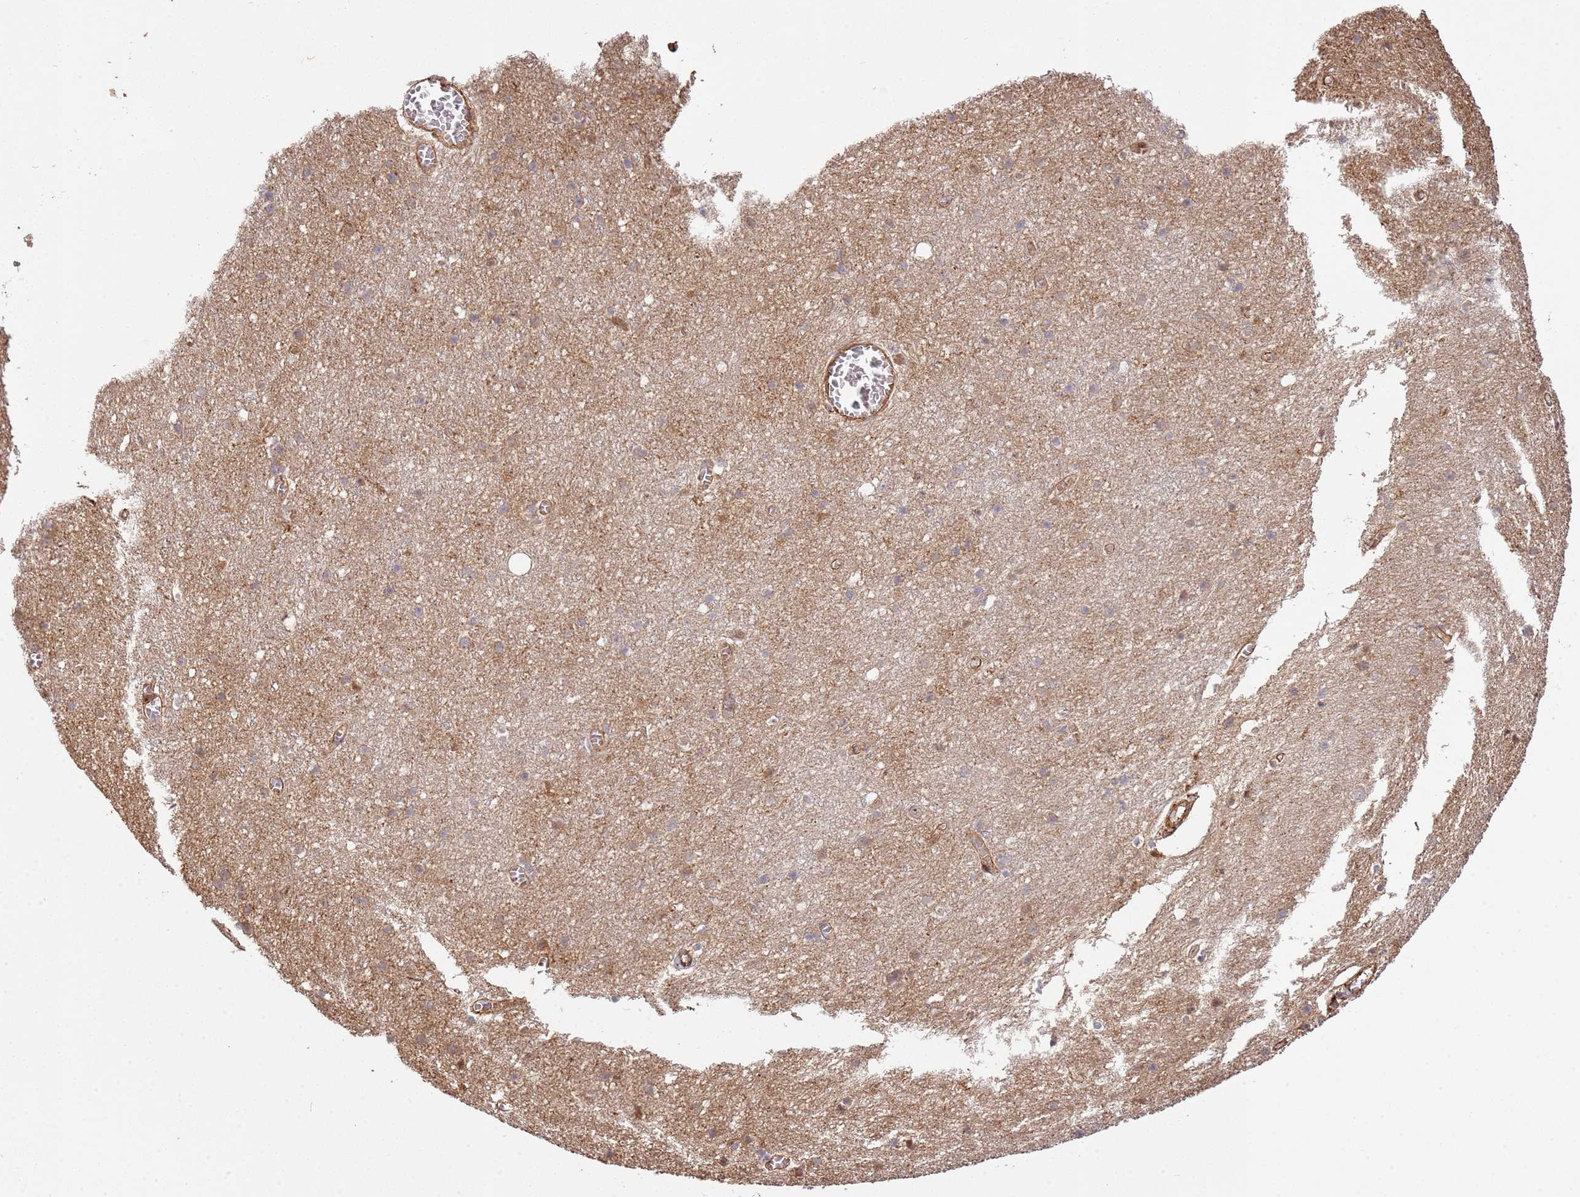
{"staining": {"intensity": "moderate", "quantity": ">75%", "location": "cytoplasmic/membranous"}, "tissue": "cerebral cortex", "cell_type": "Endothelial cells", "image_type": "normal", "snomed": [{"axis": "morphology", "description": "Normal tissue, NOS"}, {"axis": "topography", "description": "Cerebral cortex"}], "caption": "Immunohistochemistry staining of unremarkable cerebral cortex, which demonstrates medium levels of moderate cytoplasmic/membranous expression in about >75% of endothelial cells indicating moderate cytoplasmic/membranous protein staining. The staining was performed using DAB (3,3'-diaminobenzidine) (brown) for protein detection and nuclei were counterstained in hematoxylin (blue).", "gene": "NDUFAF4", "patient": {"sex": "female", "age": 64}}